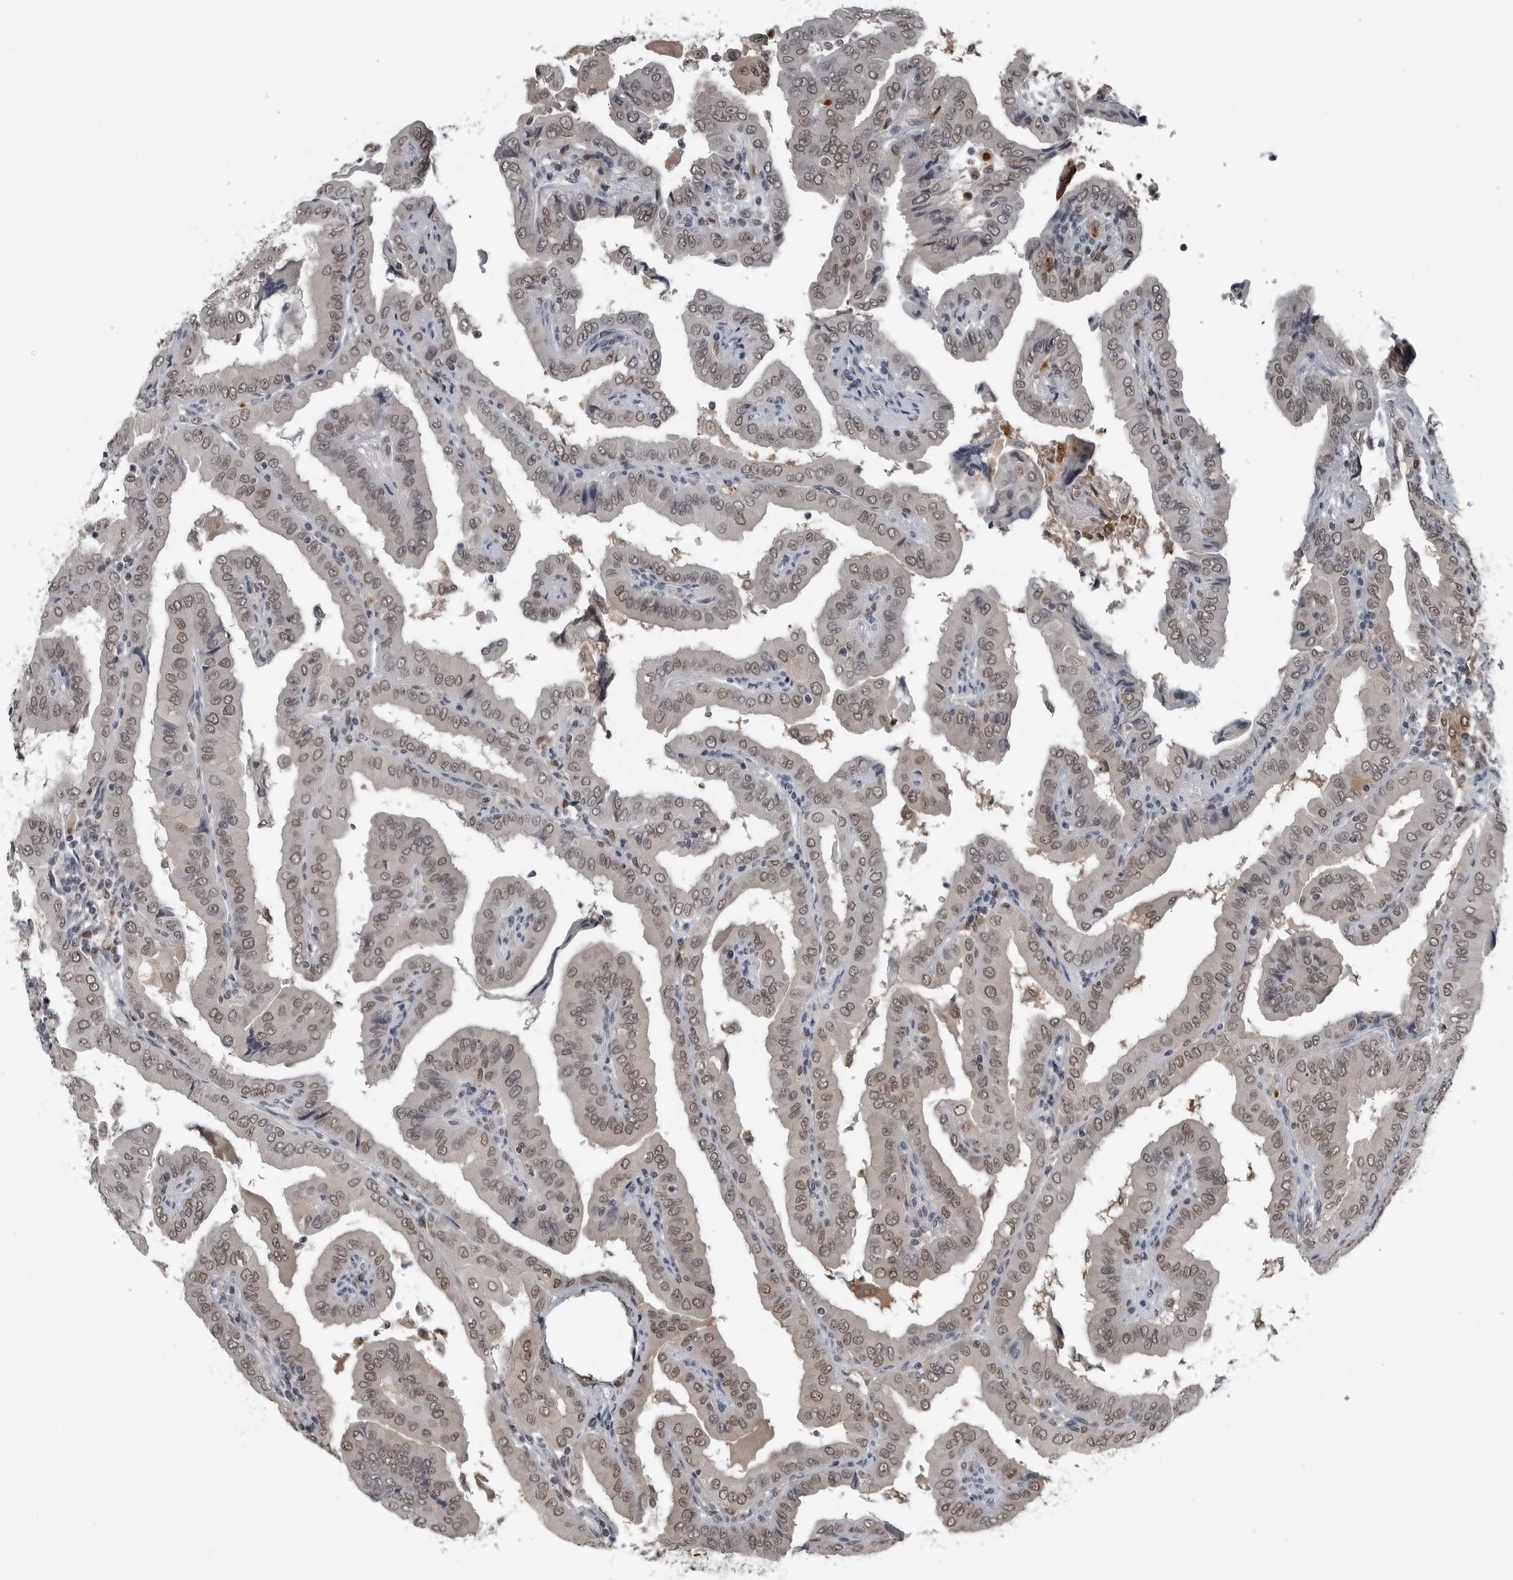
{"staining": {"intensity": "moderate", "quantity": ">75%", "location": "cytoplasmic/membranous,nuclear"}, "tissue": "thyroid cancer", "cell_type": "Tumor cells", "image_type": "cancer", "snomed": [{"axis": "morphology", "description": "Papillary adenocarcinoma, NOS"}, {"axis": "topography", "description": "Thyroid gland"}], "caption": "Thyroid cancer tissue demonstrates moderate cytoplasmic/membranous and nuclear positivity in approximately >75% of tumor cells, visualized by immunohistochemistry. The protein is shown in brown color, while the nuclei are stained blue.", "gene": "AKR1A1", "patient": {"sex": "male", "age": 33}}